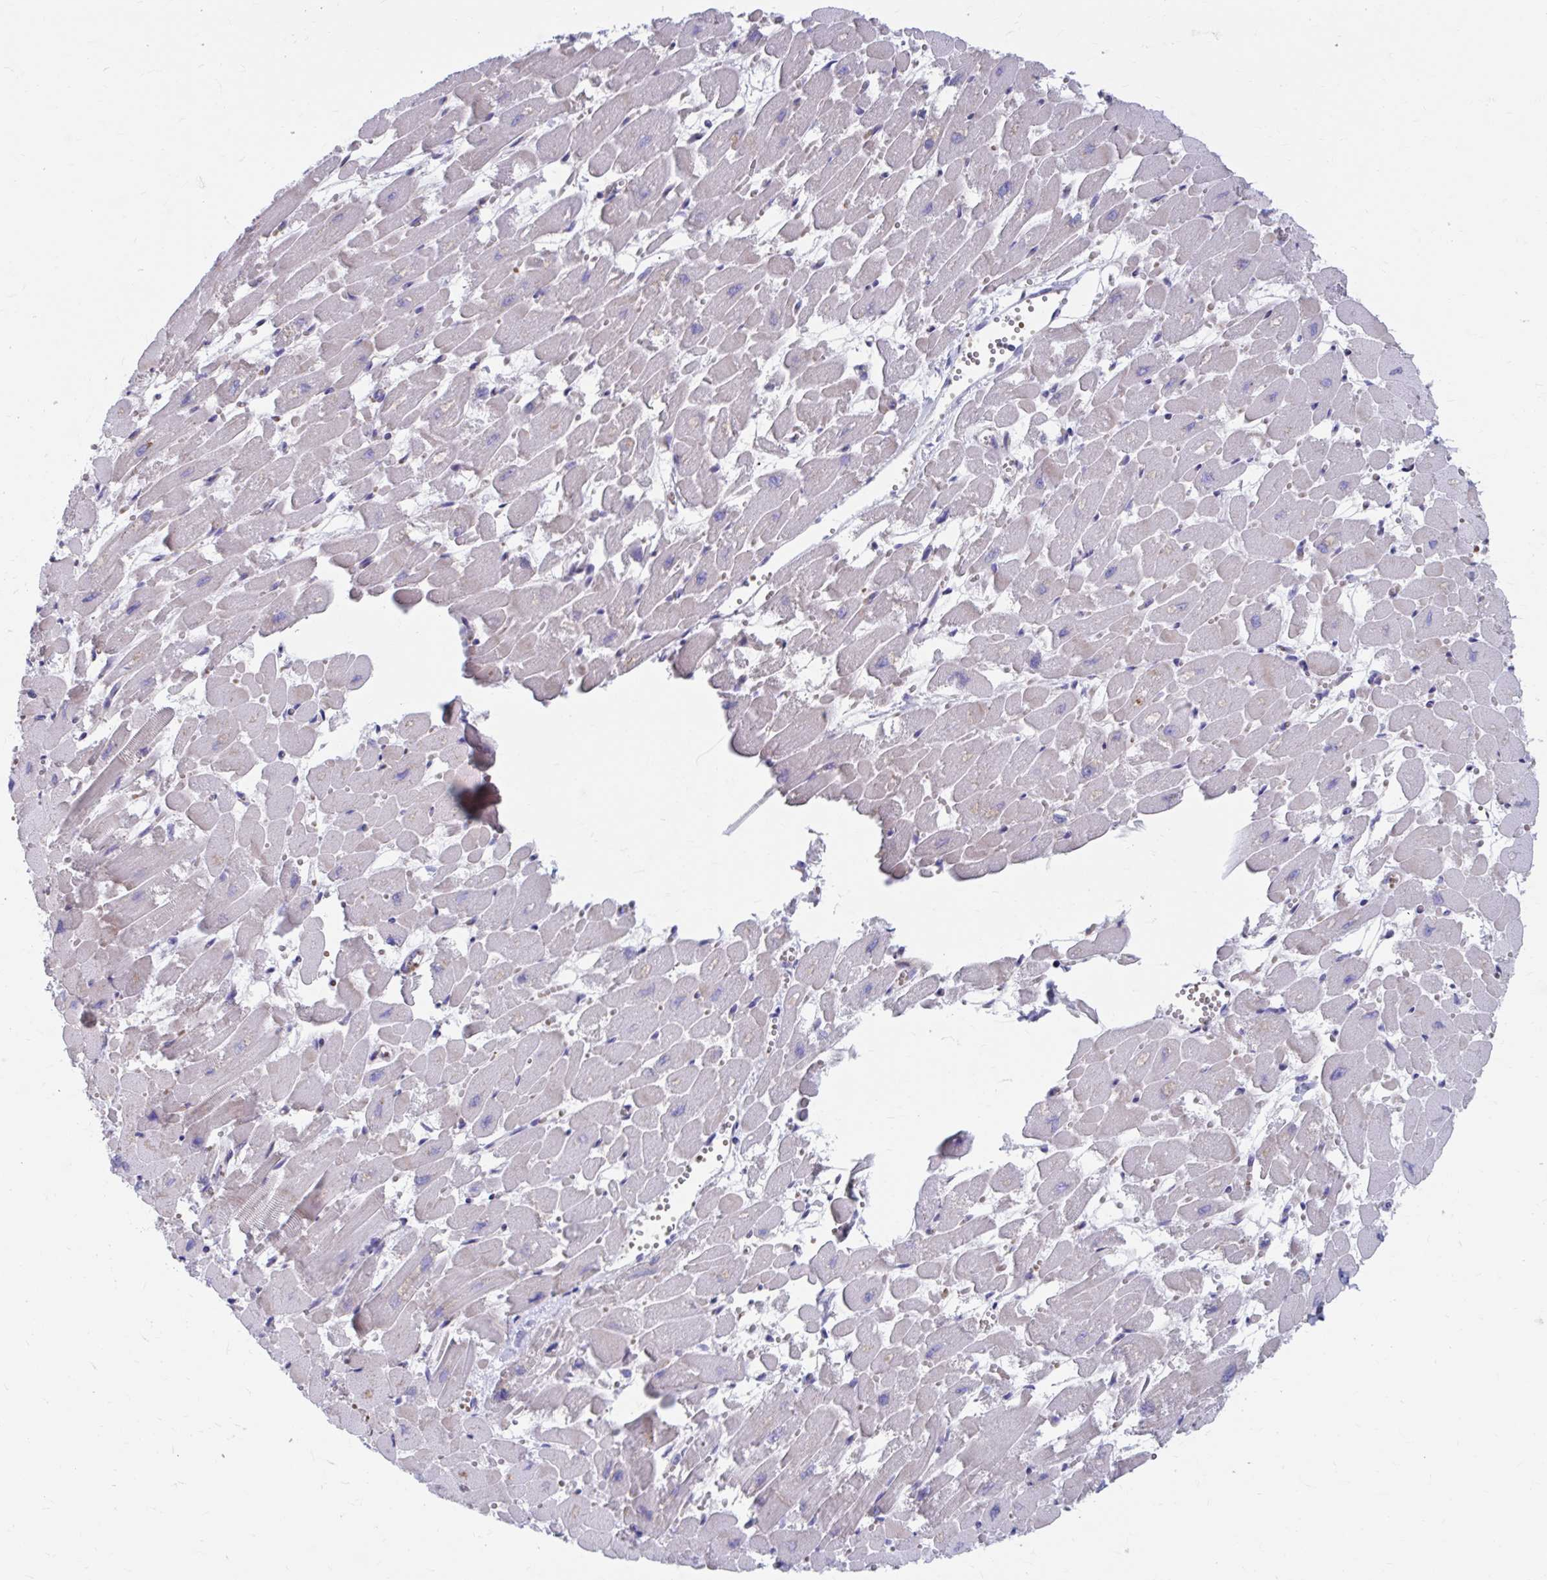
{"staining": {"intensity": "negative", "quantity": "none", "location": "none"}, "tissue": "heart muscle", "cell_type": "Cardiomyocytes", "image_type": "normal", "snomed": [{"axis": "morphology", "description": "Normal tissue, NOS"}, {"axis": "topography", "description": "Heart"}], "caption": "This is an immunohistochemistry micrograph of benign human heart muscle. There is no staining in cardiomyocytes.", "gene": "FKBP2", "patient": {"sex": "female", "age": 52}}